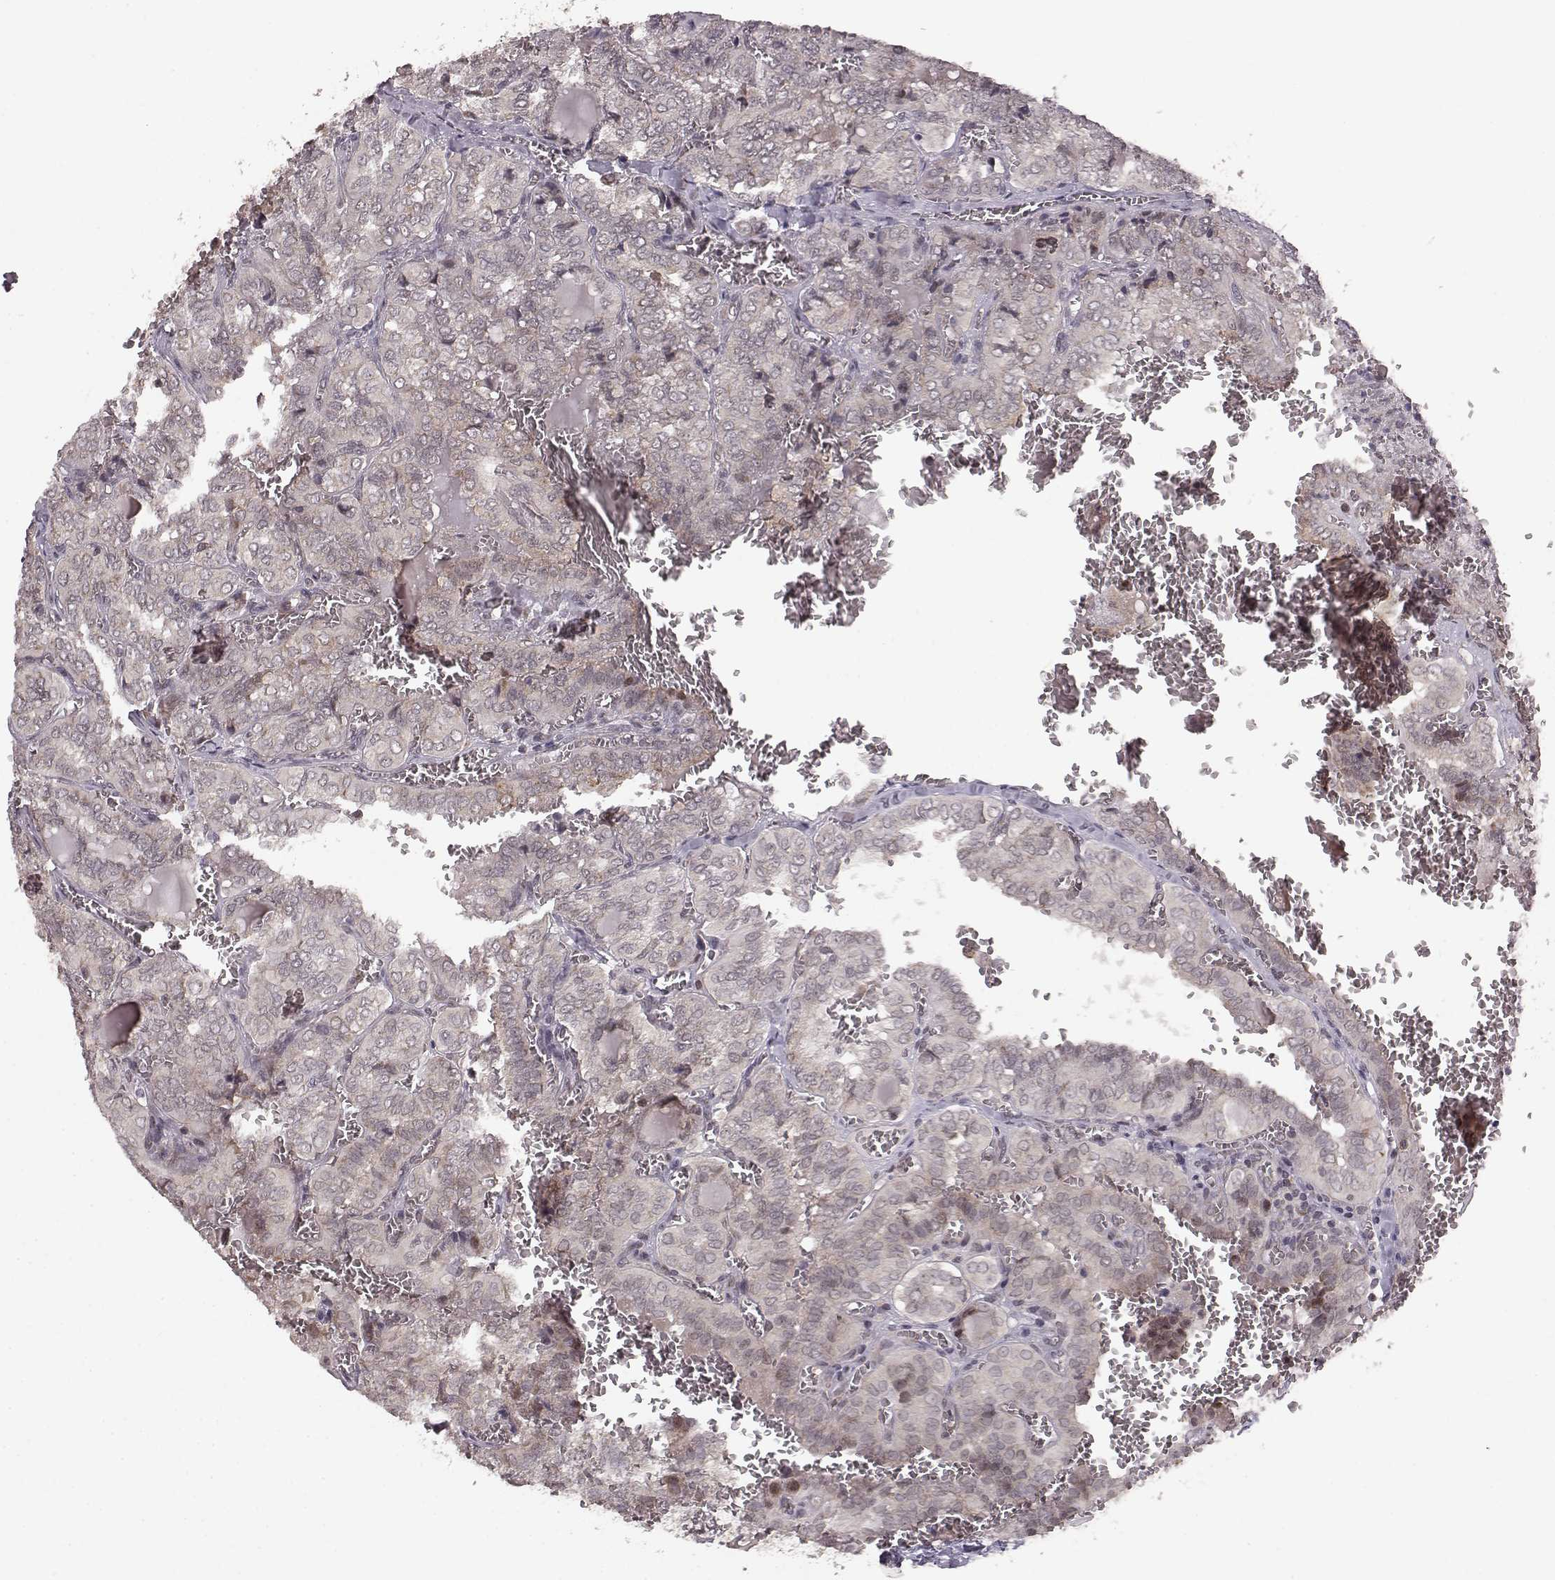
{"staining": {"intensity": "negative", "quantity": "none", "location": "none"}, "tissue": "thyroid cancer", "cell_type": "Tumor cells", "image_type": "cancer", "snomed": [{"axis": "morphology", "description": "Papillary adenocarcinoma, NOS"}, {"axis": "topography", "description": "Thyroid gland"}], "caption": "Tumor cells show no significant positivity in thyroid cancer (papillary adenocarcinoma).", "gene": "ELOVL5", "patient": {"sex": "female", "age": 41}}